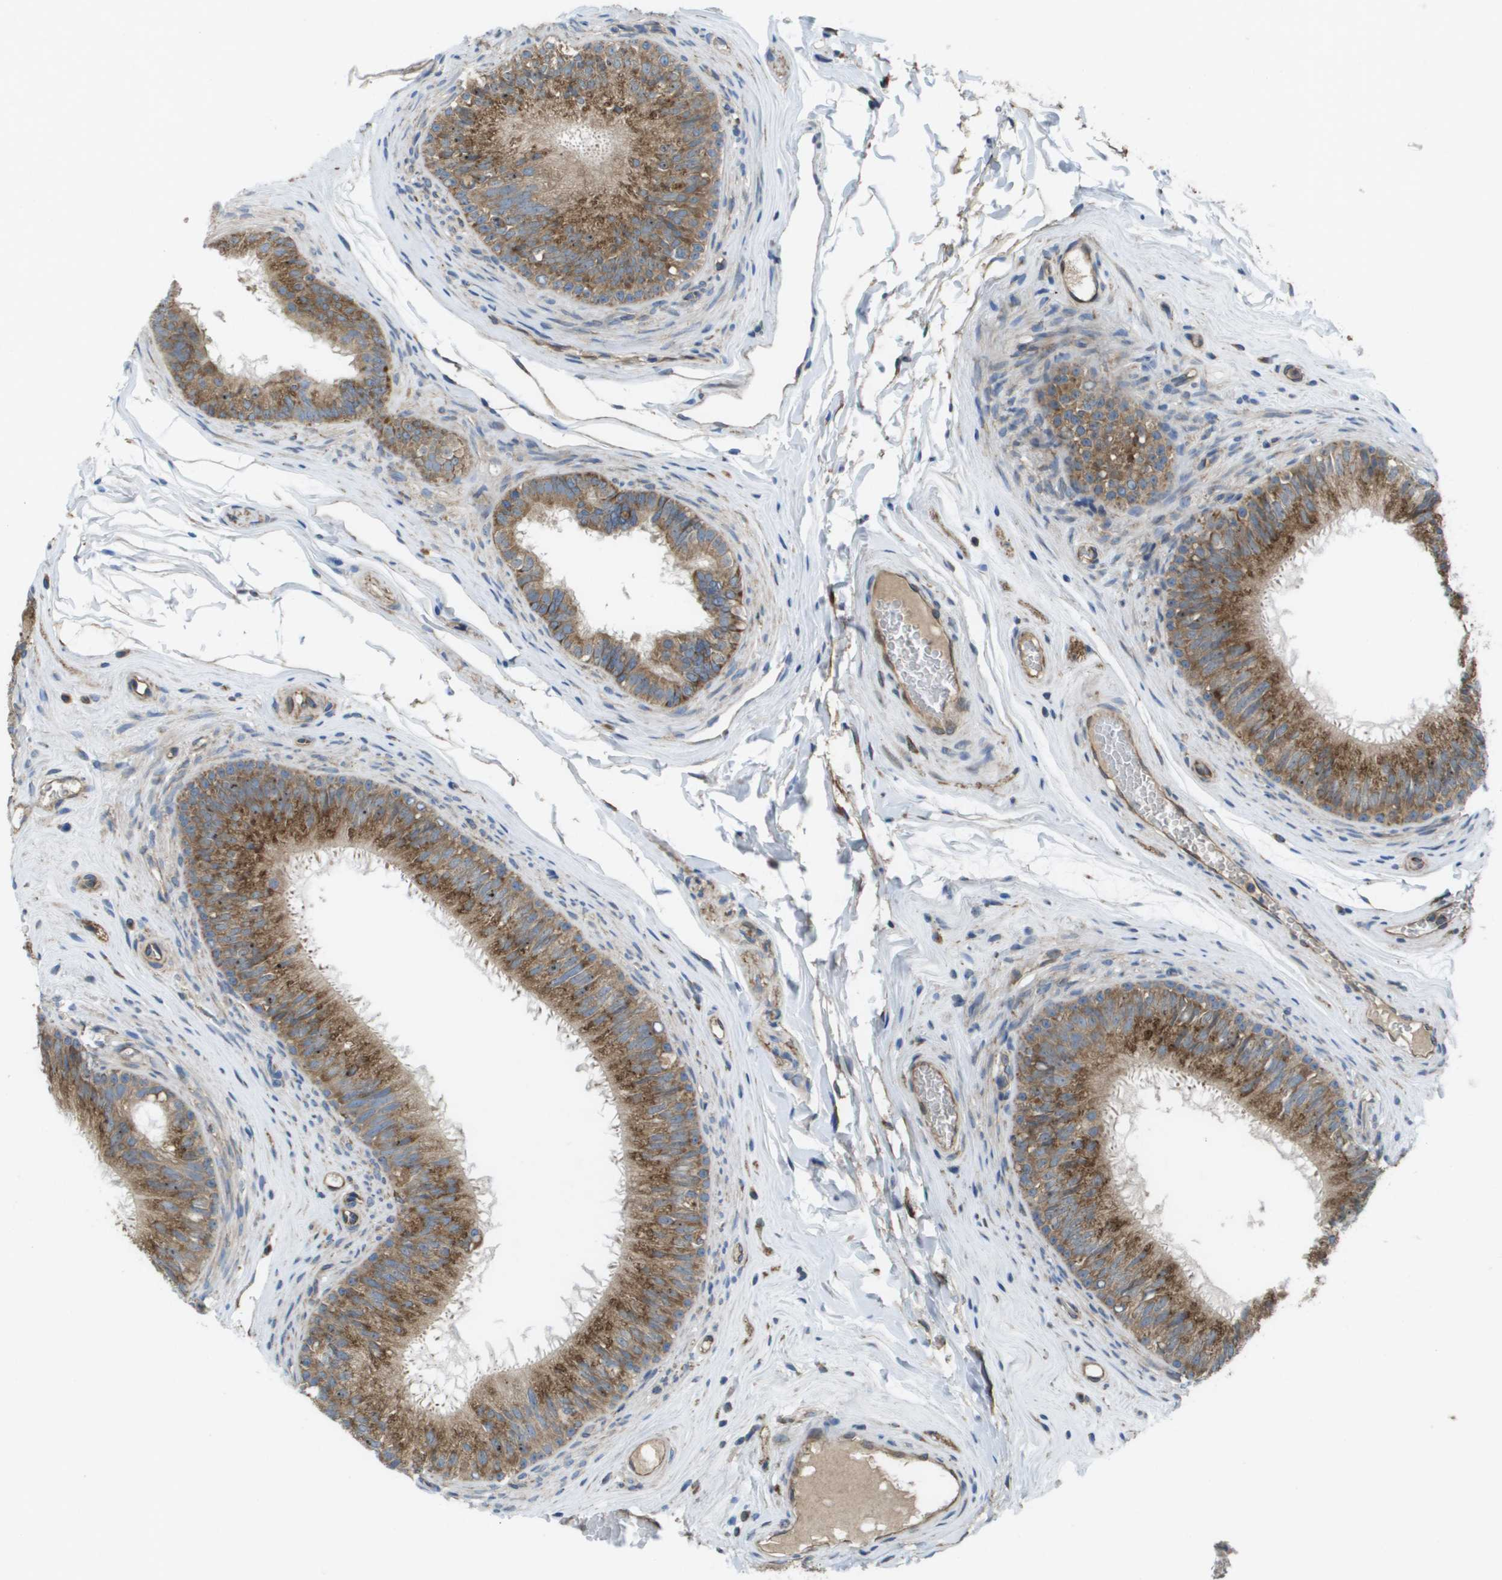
{"staining": {"intensity": "moderate", "quantity": ">75%", "location": "cytoplasmic/membranous"}, "tissue": "epididymis", "cell_type": "Glandular cells", "image_type": "normal", "snomed": [{"axis": "morphology", "description": "Normal tissue, NOS"}, {"axis": "topography", "description": "Testis"}, {"axis": "topography", "description": "Epididymis"}], "caption": "About >75% of glandular cells in normal human epididymis reveal moderate cytoplasmic/membranous protein staining as visualized by brown immunohistochemical staining.", "gene": "CLCN2", "patient": {"sex": "male", "age": 36}}